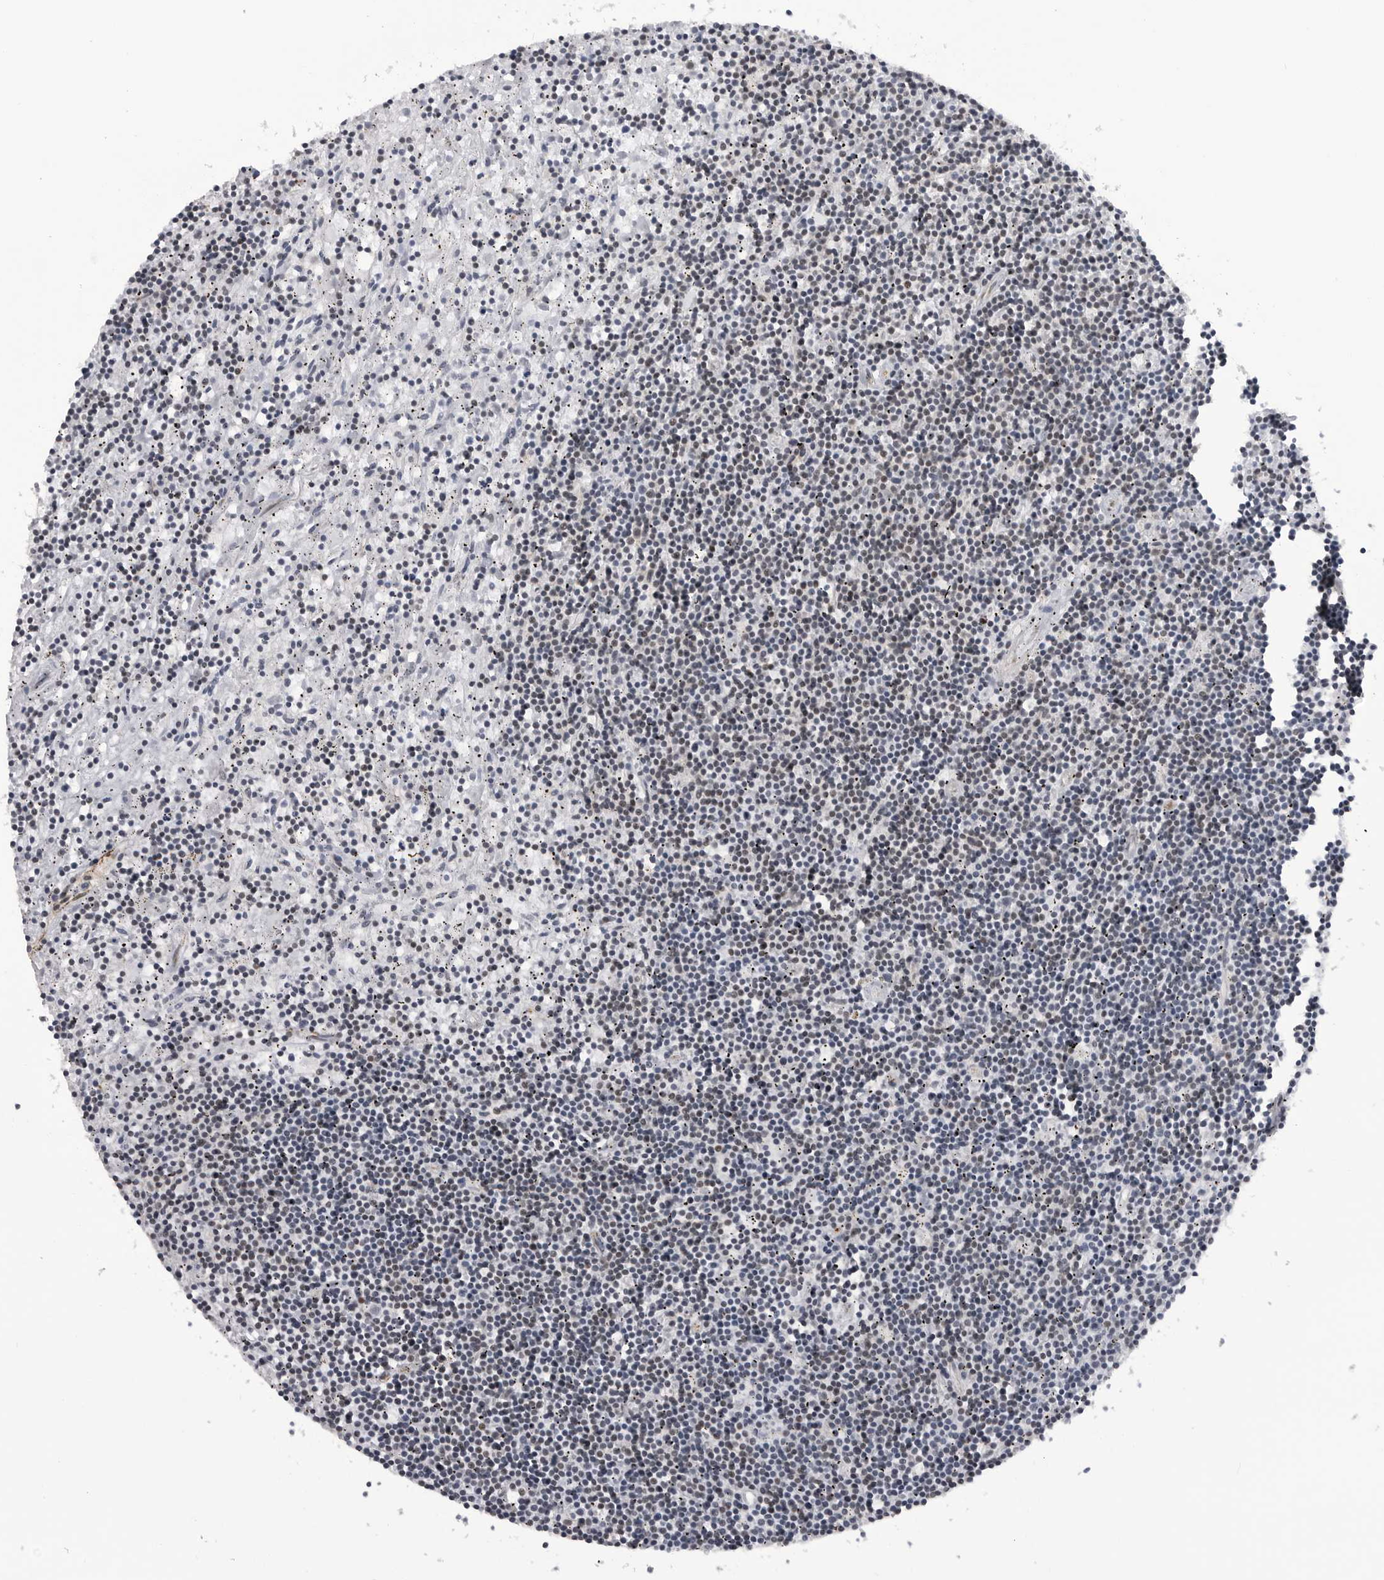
{"staining": {"intensity": "negative", "quantity": "none", "location": "none"}, "tissue": "lymphoma", "cell_type": "Tumor cells", "image_type": "cancer", "snomed": [{"axis": "morphology", "description": "Malignant lymphoma, non-Hodgkin's type, Low grade"}, {"axis": "topography", "description": "Spleen"}], "caption": "Tumor cells show no significant staining in malignant lymphoma, non-Hodgkin's type (low-grade). The staining was performed using DAB (3,3'-diaminobenzidine) to visualize the protein expression in brown, while the nuclei were stained in blue with hematoxylin (Magnification: 20x).", "gene": "RNF26", "patient": {"sex": "male", "age": 76}}